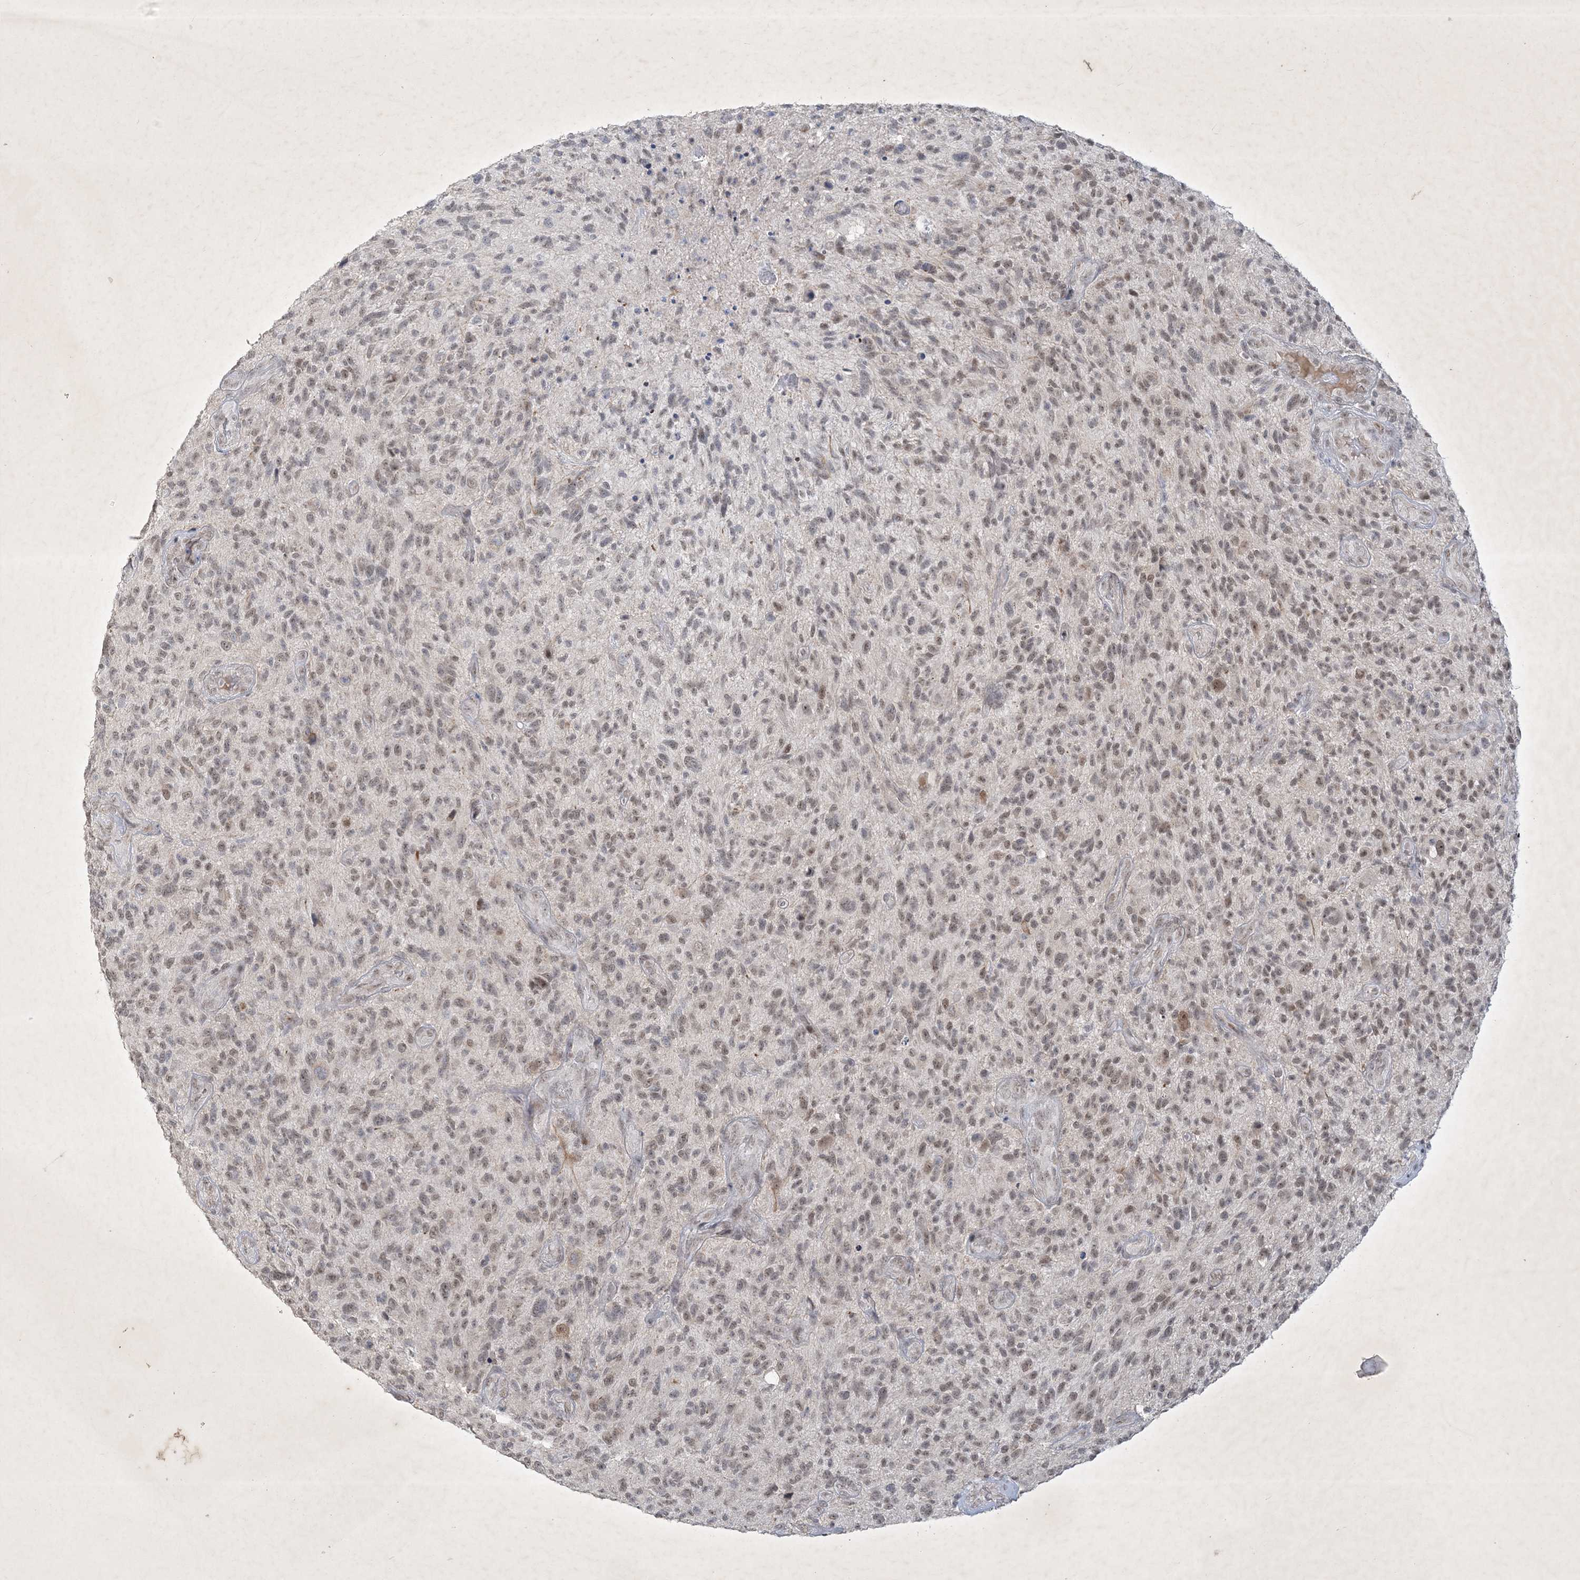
{"staining": {"intensity": "weak", "quantity": "<25%", "location": "nuclear"}, "tissue": "glioma", "cell_type": "Tumor cells", "image_type": "cancer", "snomed": [{"axis": "morphology", "description": "Glioma, malignant, High grade"}, {"axis": "topography", "description": "Brain"}], "caption": "There is no significant expression in tumor cells of malignant glioma (high-grade).", "gene": "ZBTB9", "patient": {"sex": "male", "age": 47}}